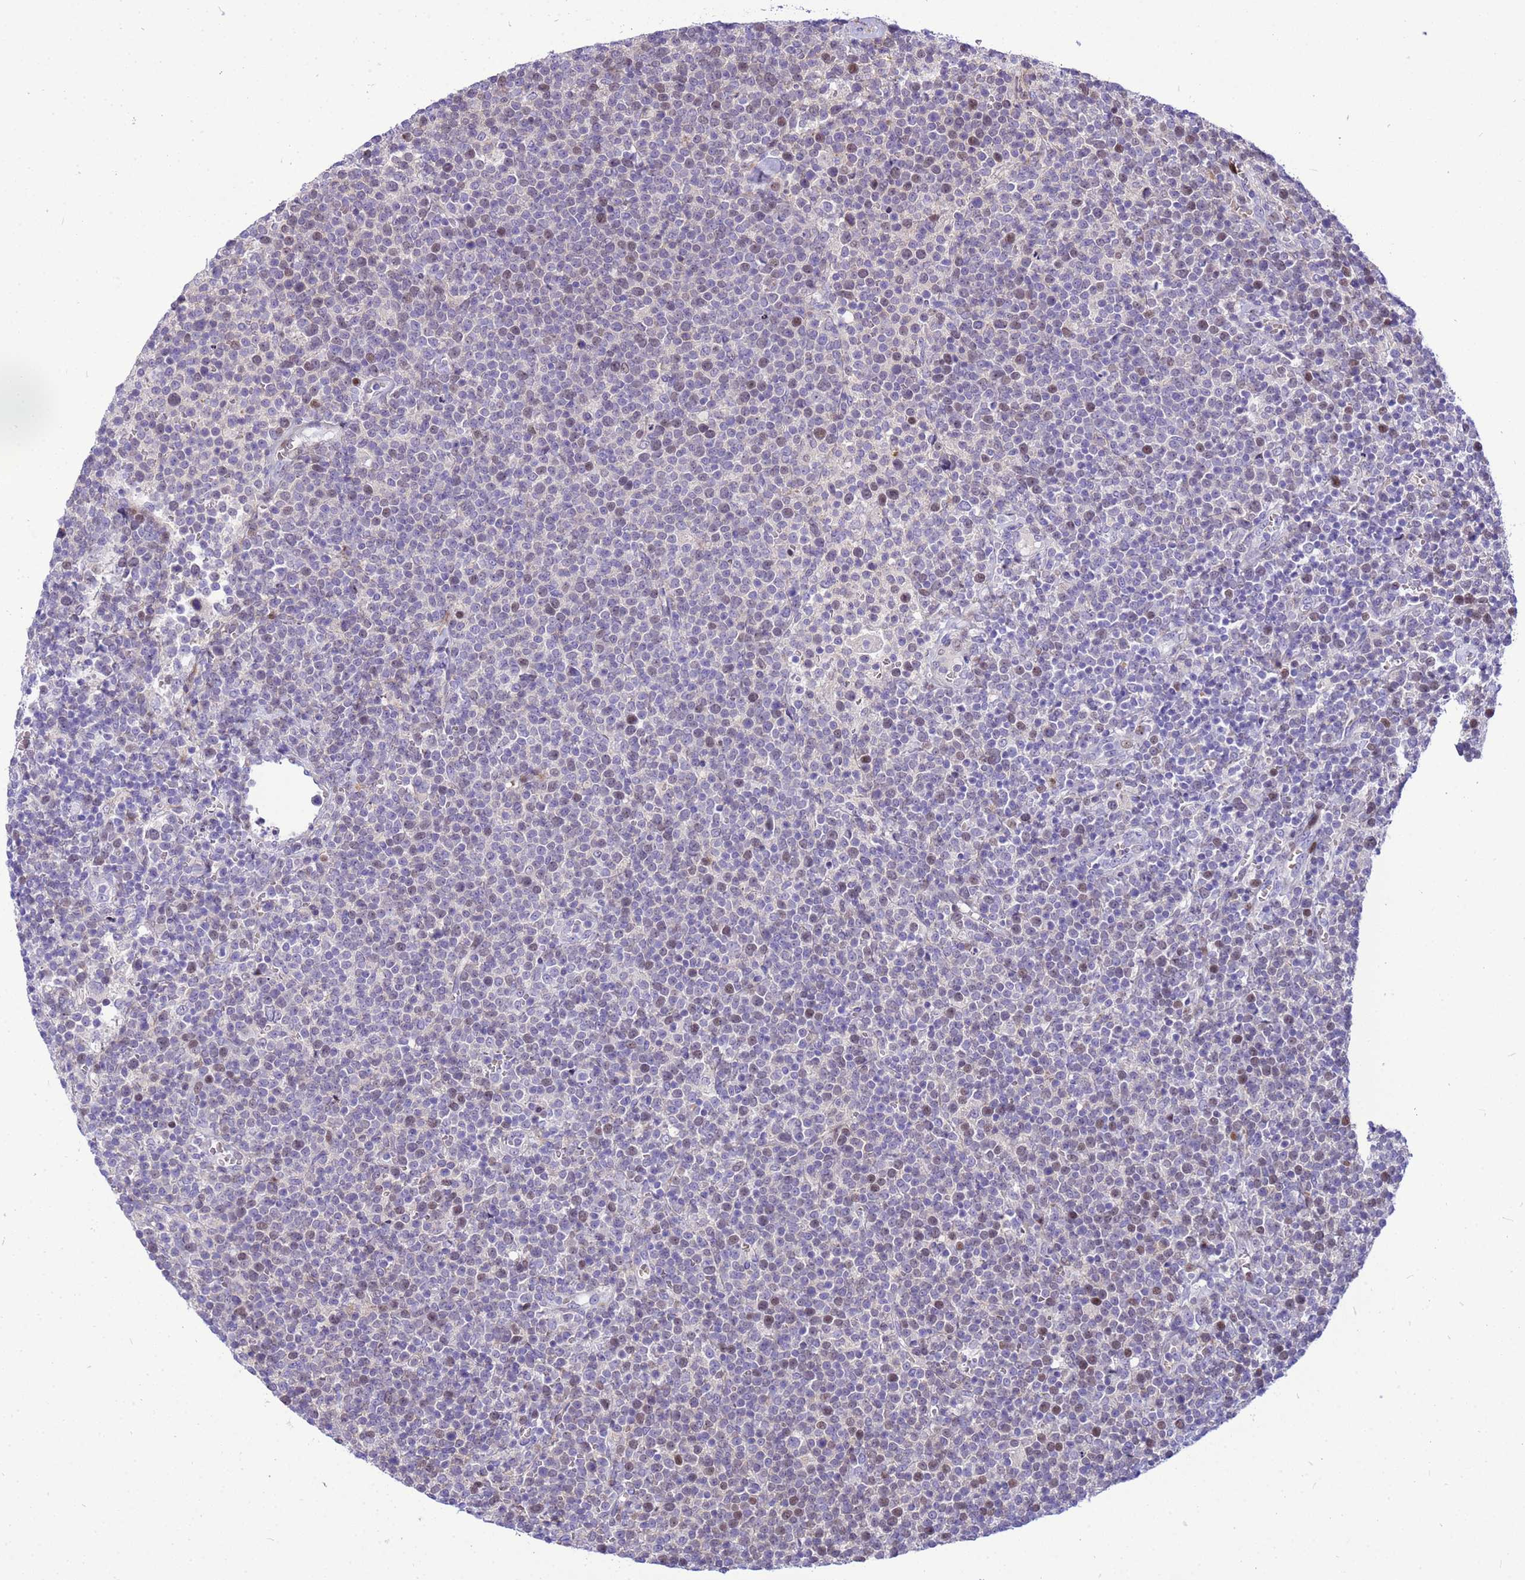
{"staining": {"intensity": "negative", "quantity": "none", "location": "none"}, "tissue": "lymphoma", "cell_type": "Tumor cells", "image_type": "cancer", "snomed": [{"axis": "morphology", "description": "Malignant lymphoma, non-Hodgkin's type, High grade"}, {"axis": "topography", "description": "Lymph node"}], "caption": "Immunohistochemical staining of lymphoma shows no significant expression in tumor cells.", "gene": "ADAMTS7", "patient": {"sex": "male", "age": 61}}